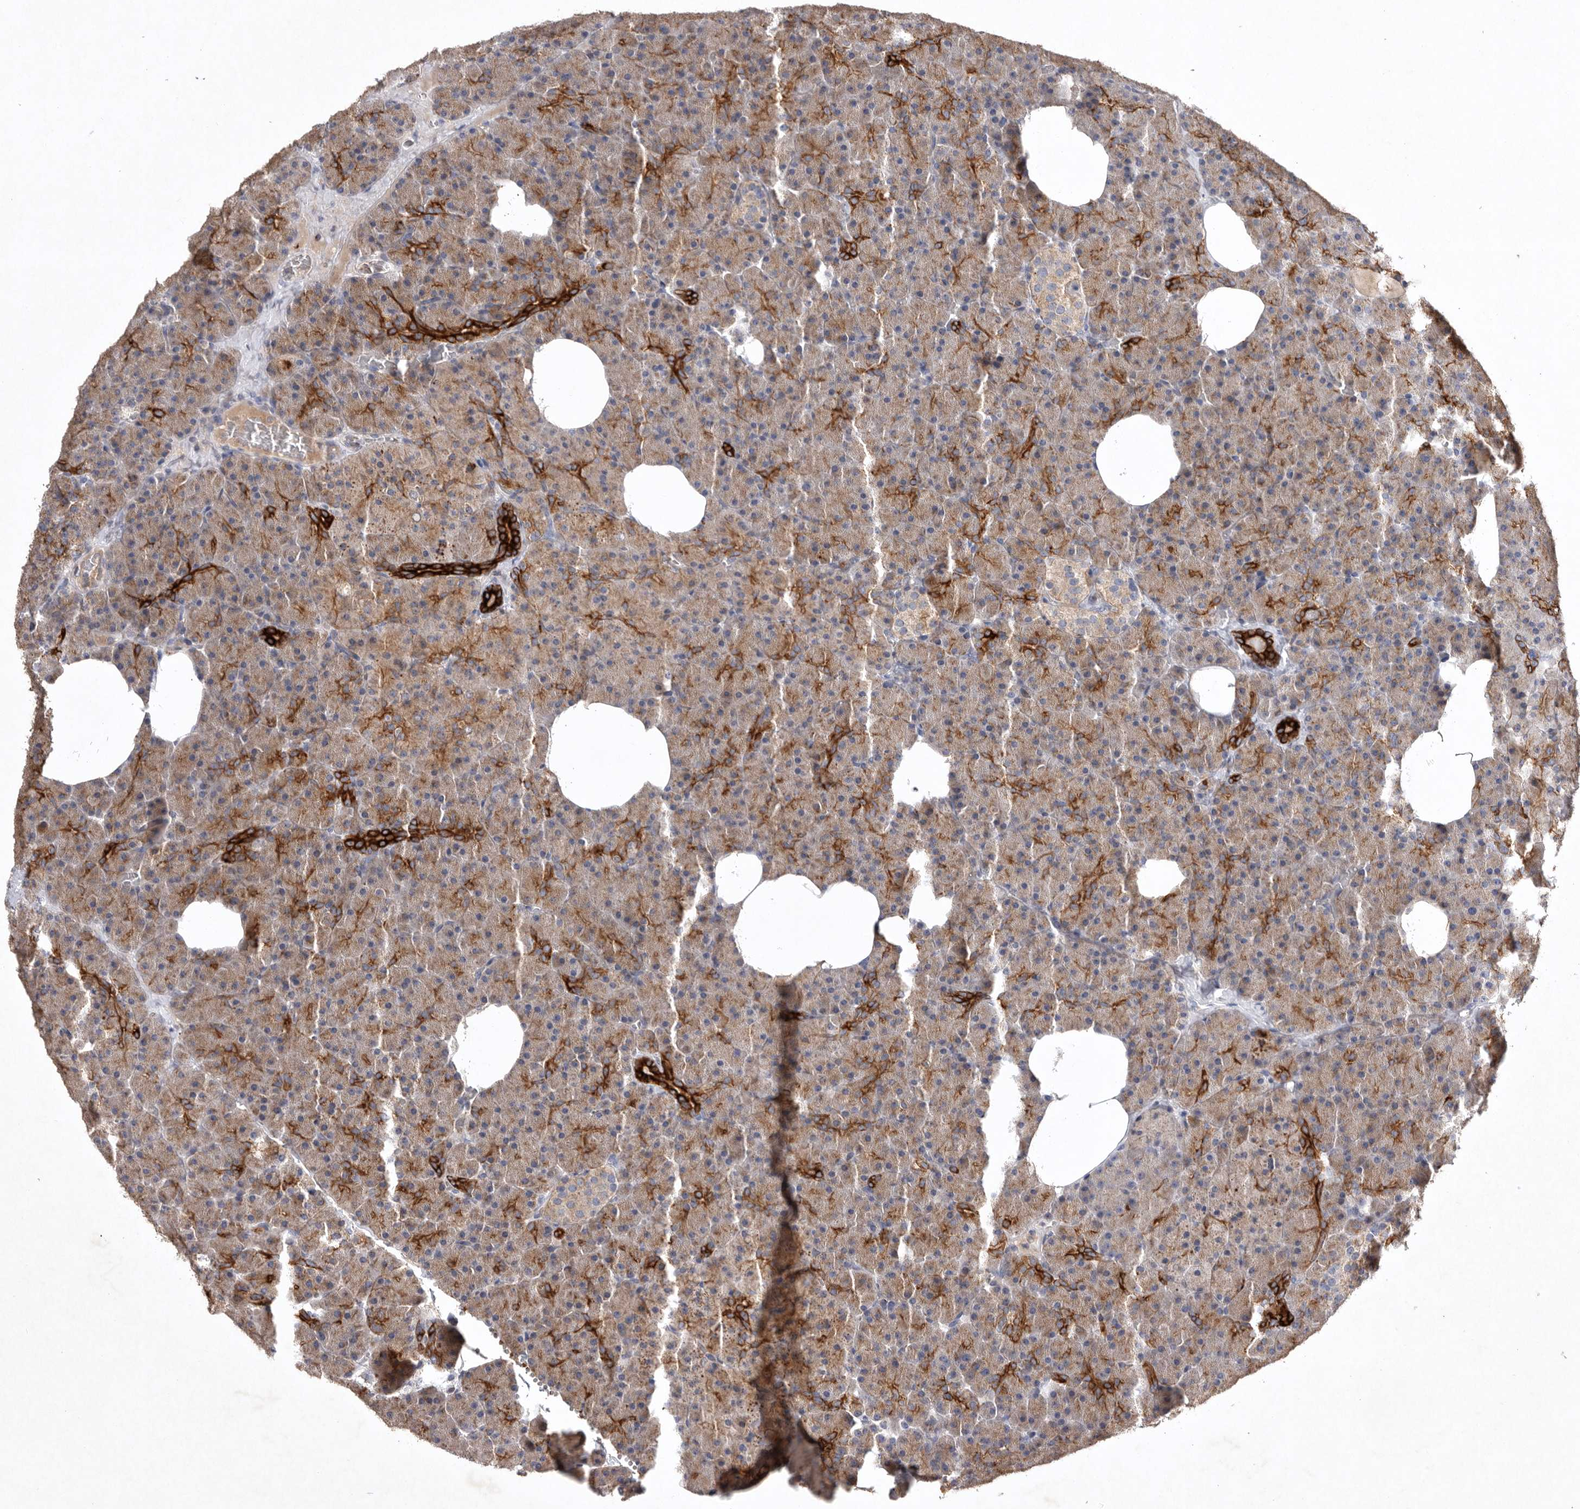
{"staining": {"intensity": "strong", "quantity": "25%-75%", "location": "cytoplasmic/membranous"}, "tissue": "pancreas", "cell_type": "Exocrine glandular cells", "image_type": "normal", "snomed": [{"axis": "morphology", "description": "Normal tissue, NOS"}, {"axis": "morphology", "description": "Carcinoid, malignant, NOS"}, {"axis": "topography", "description": "Pancreas"}], "caption": "High-power microscopy captured an immunohistochemistry image of unremarkable pancreas, revealing strong cytoplasmic/membranous expression in about 25%-75% of exocrine glandular cells. (DAB = brown stain, brightfield microscopy at high magnification).", "gene": "TNFSF14", "patient": {"sex": "female", "age": 35}}